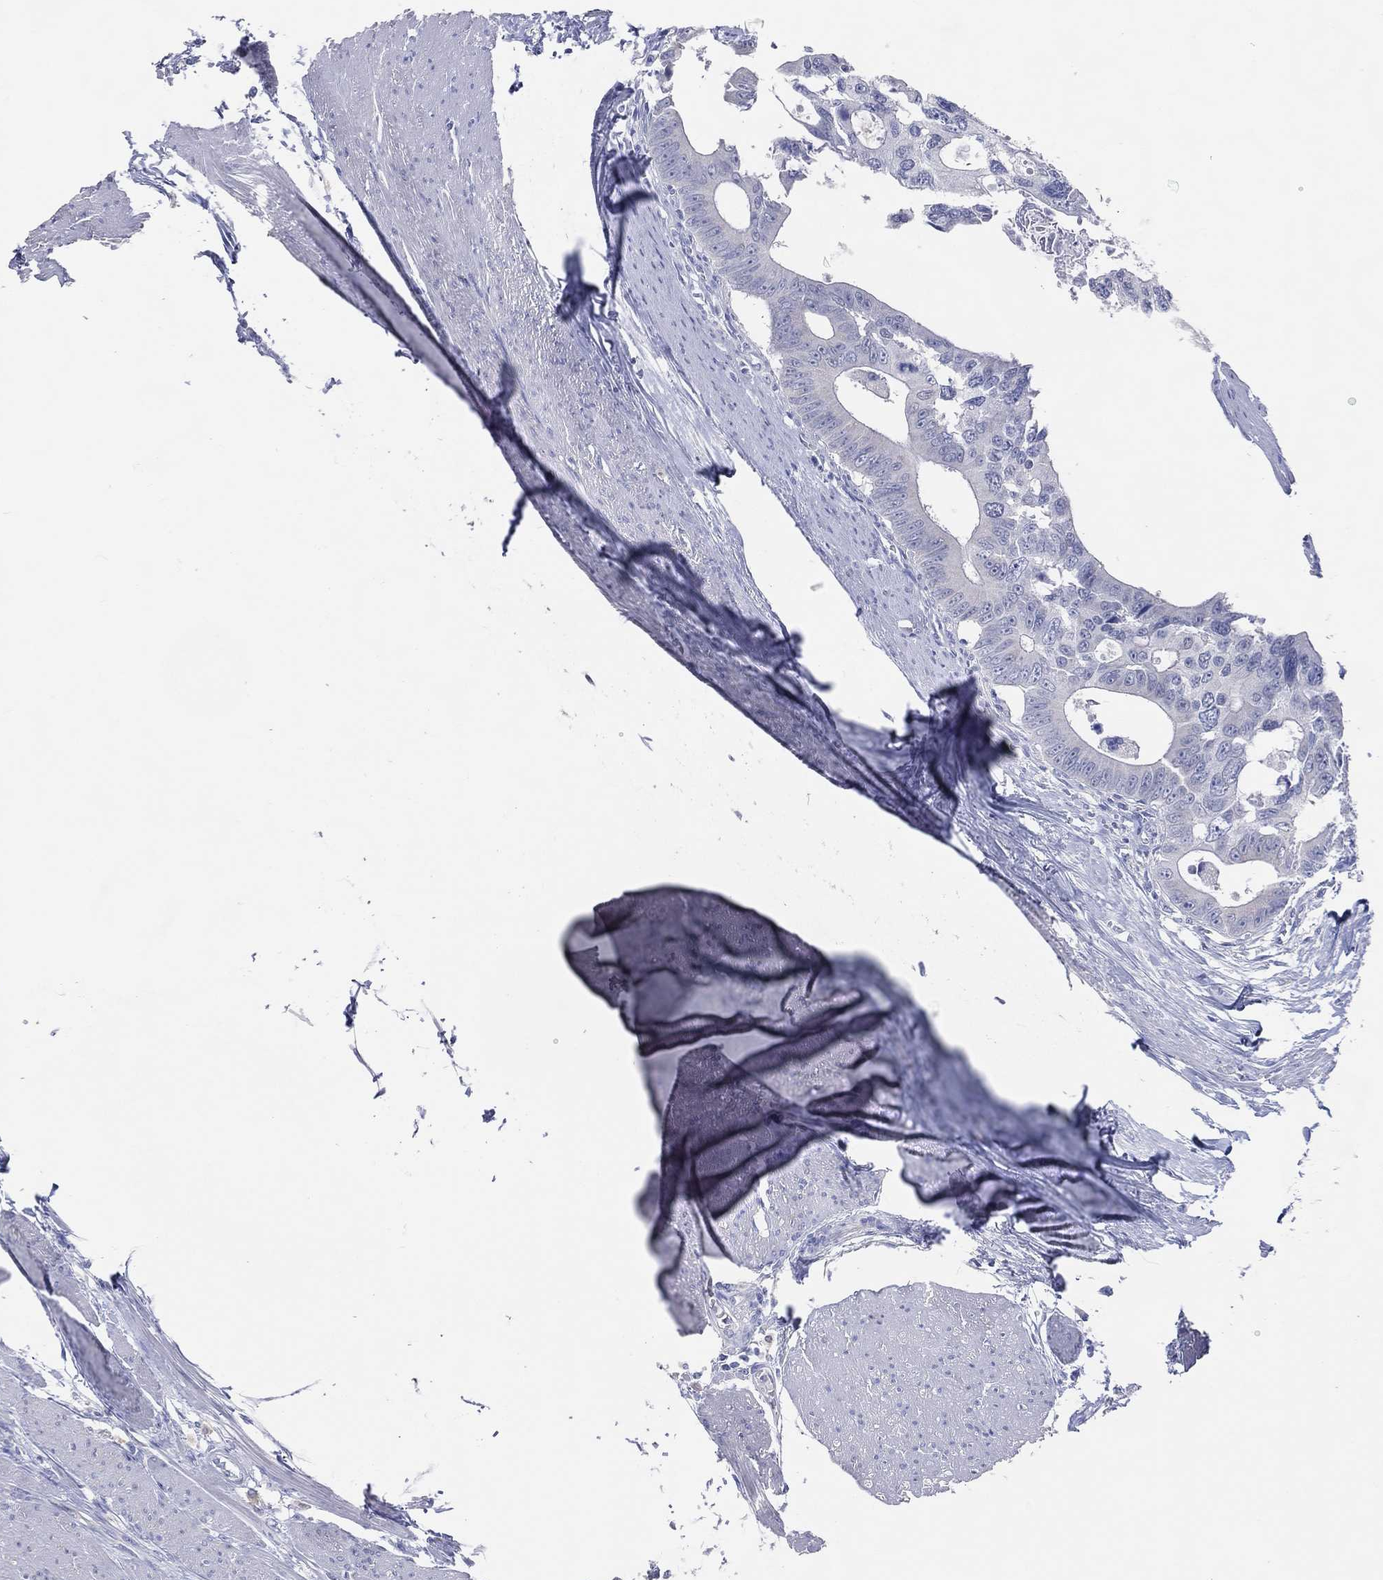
{"staining": {"intensity": "negative", "quantity": "none", "location": "none"}, "tissue": "colorectal cancer", "cell_type": "Tumor cells", "image_type": "cancer", "snomed": [{"axis": "morphology", "description": "Adenocarcinoma, NOS"}, {"axis": "topography", "description": "Rectum"}], "caption": "Immunohistochemistry of human colorectal cancer demonstrates no expression in tumor cells.", "gene": "DNAH6", "patient": {"sex": "male", "age": 64}}